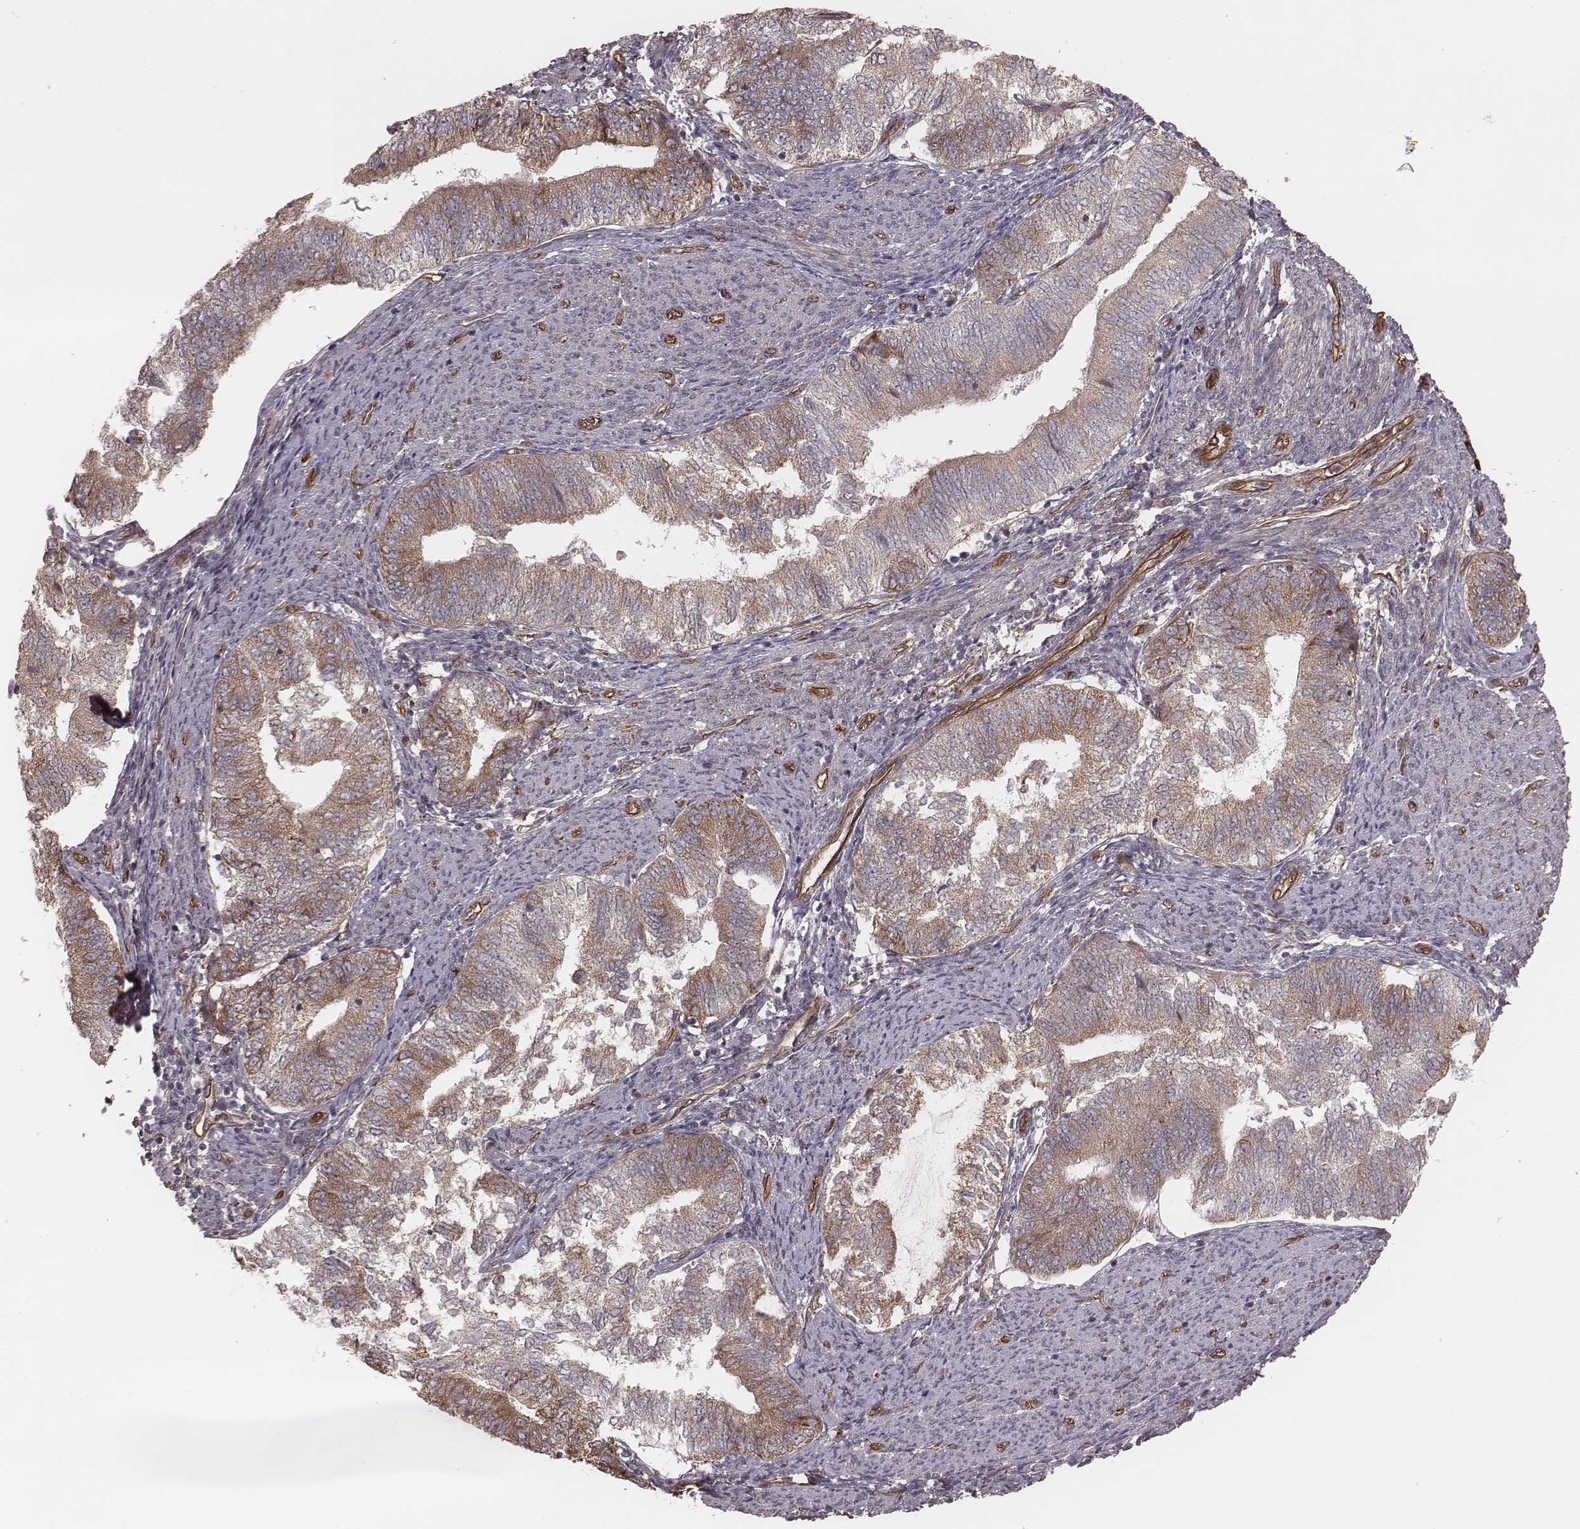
{"staining": {"intensity": "weak", "quantity": ">75%", "location": "cytoplasmic/membranous"}, "tissue": "endometrial cancer", "cell_type": "Tumor cells", "image_type": "cancer", "snomed": [{"axis": "morphology", "description": "Adenocarcinoma, NOS"}, {"axis": "topography", "description": "Endometrium"}], "caption": "A low amount of weak cytoplasmic/membranous staining is appreciated in about >75% of tumor cells in endometrial adenocarcinoma tissue. The staining is performed using DAB brown chromogen to label protein expression. The nuclei are counter-stained blue using hematoxylin.", "gene": "PALMD", "patient": {"sex": "female", "age": 65}}